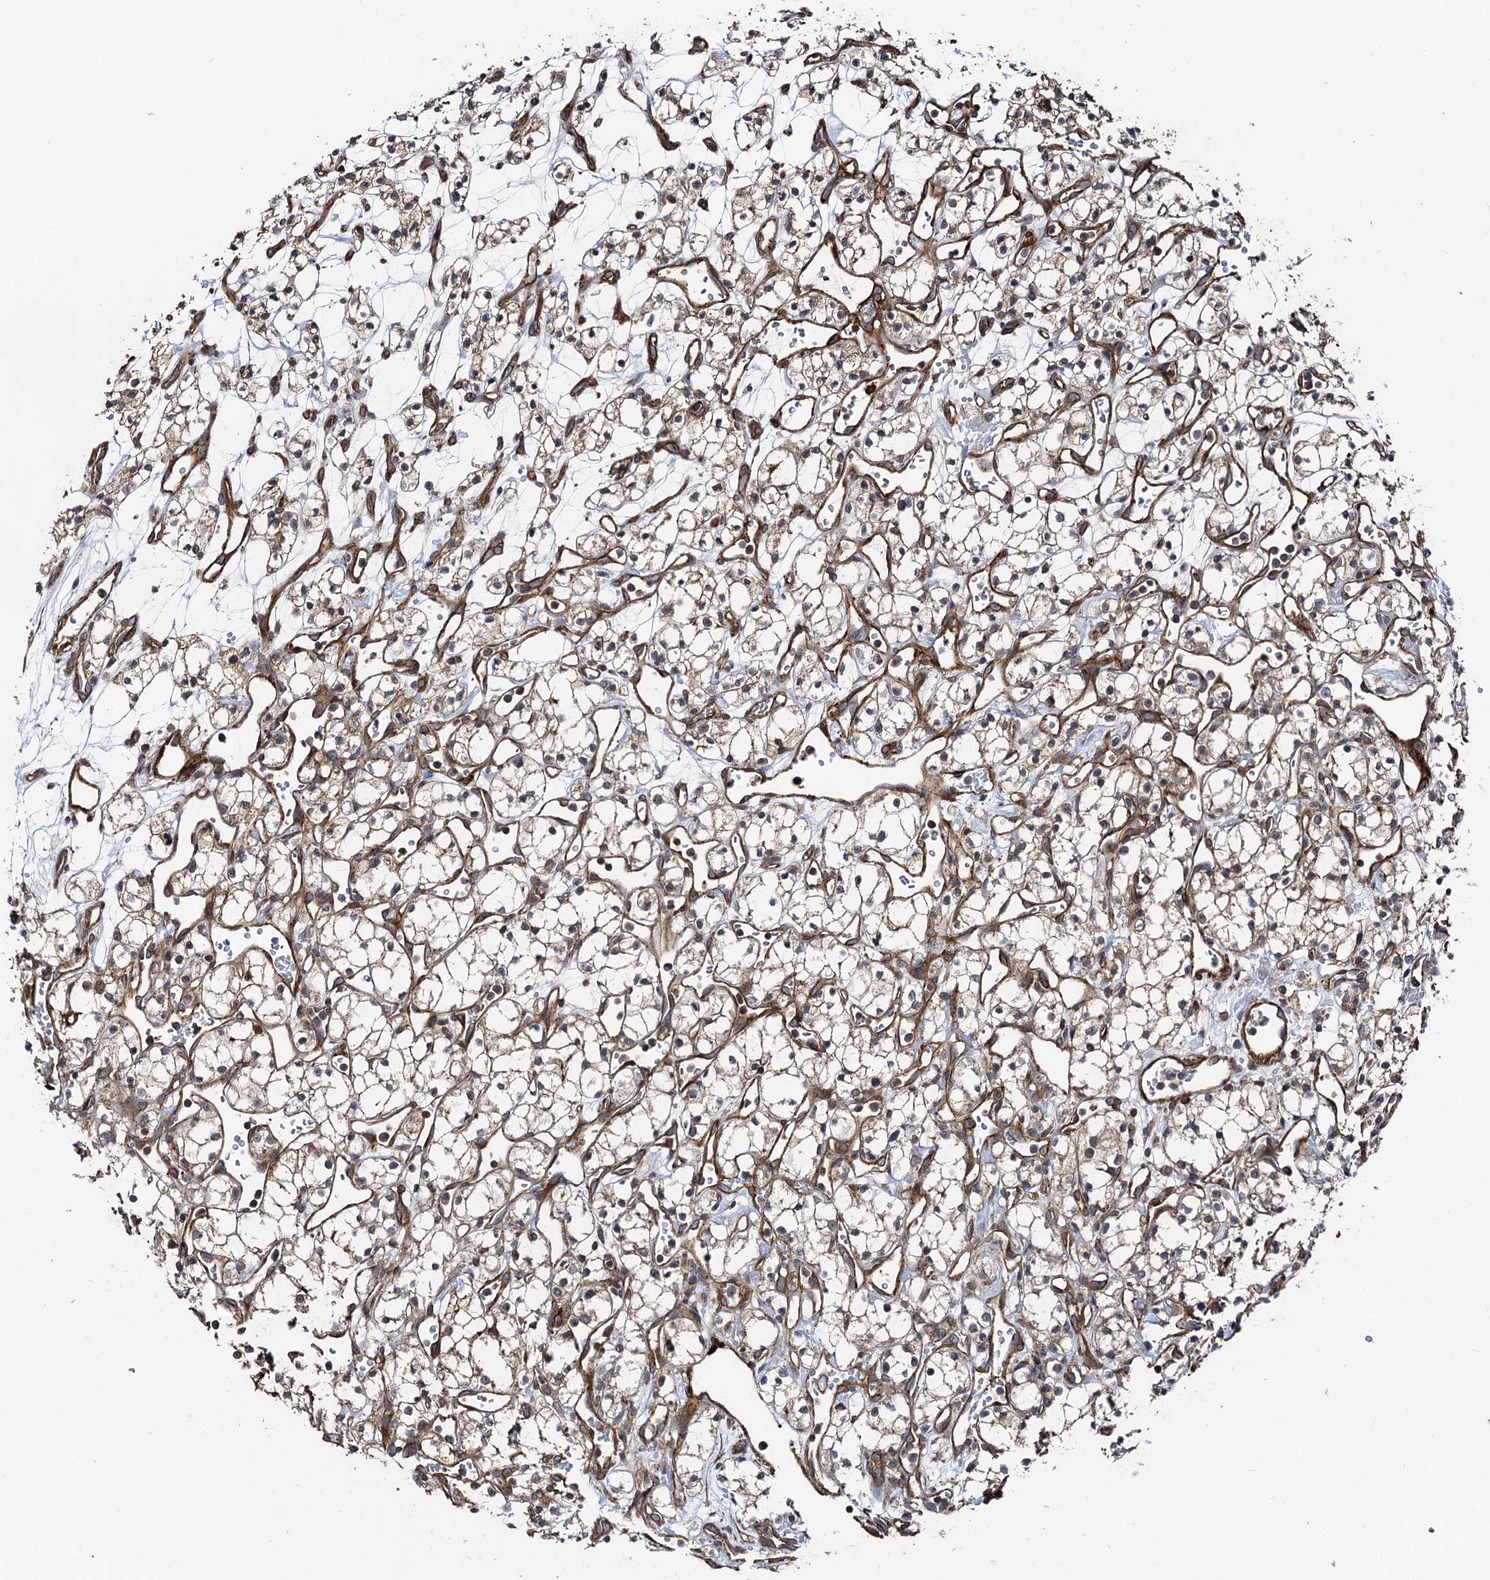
{"staining": {"intensity": "moderate", "quantity": "25%-75%", "location": "cytoplasmic/membranous"}, "tissue": "renal cancer", "cell_type": "Tumor cells", "image_type": "cancer", "snomed": [{"axis": "morphology", "description": "Adenocarcinoma, NOS"}, {"axis": "topography", "description": "Kidney"}], "caption": "Moderate cytoplasmic/membranous expression is identified in about 25%-75% of tumor cells in renal adenocarcinoma. The staining is performed using DAB brown chromogen to label protein expression. The nuclei are counter-stained blue using hematoxylin.", "gene": "ITFG2", "patient": {"sex": "male", "age": 59}}